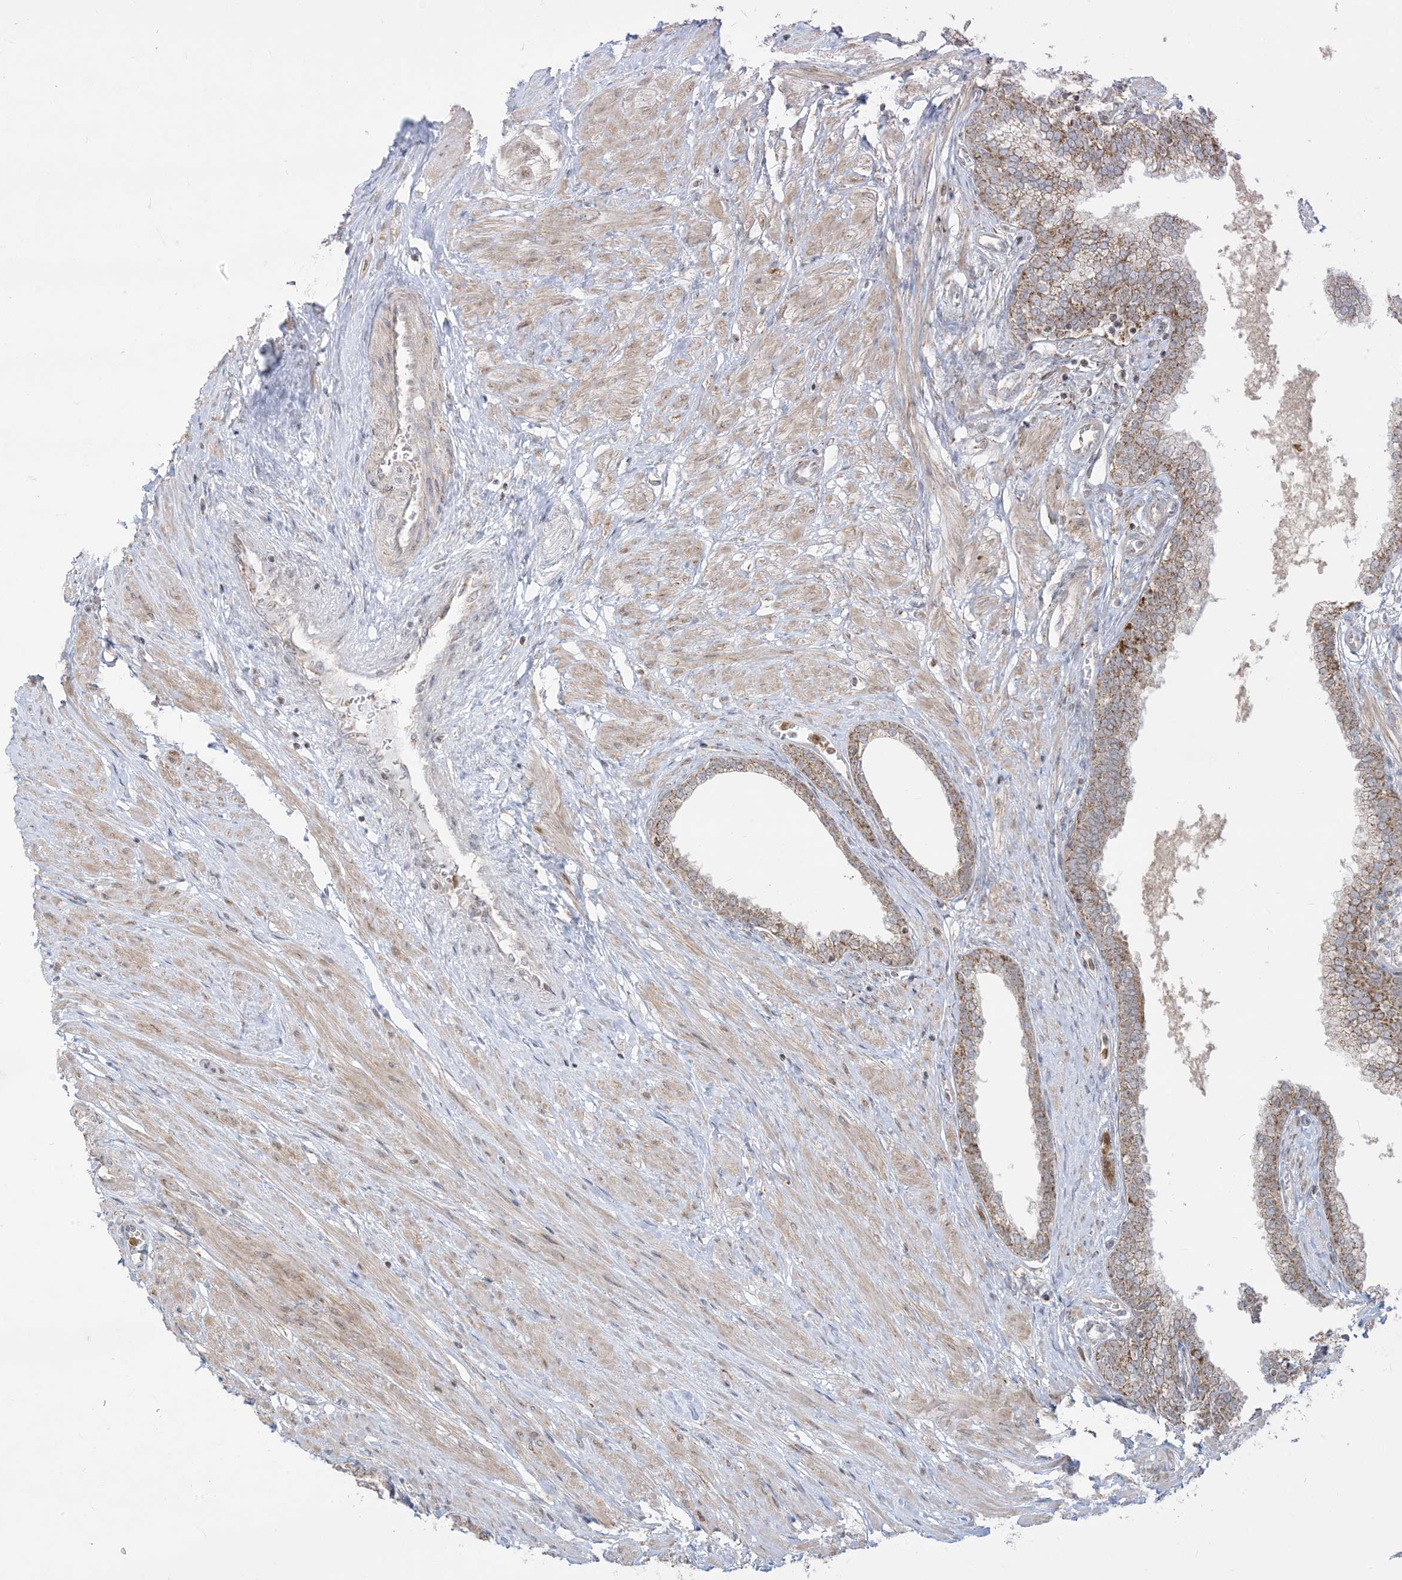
{"staining": {"intensity": "moderate", "quantity": ">75%", "location": "cytoplasmic/membranous"}, "tissue": "prostate", "cell_type": "Glandular cells", "image_type": "normal", "snomed": [{"axis": "morphology", "description": "Normal tissue, NOS"}, {"axis": "morphology", "description": "Urothelial carcinoma, Low grade"}, {"axis": "topography", "description": "Urinary bladder"}, {"axis": "topography", "description": "Prostate"}], "caption": "Moderate cytoplasmic/membranous staining for a protein is present in about >75% of glandular cells of benign prostate using immunohistochemistry (IHC).", "gene": "KANSL3", "patient": {"sex": "male", "age": 60}}